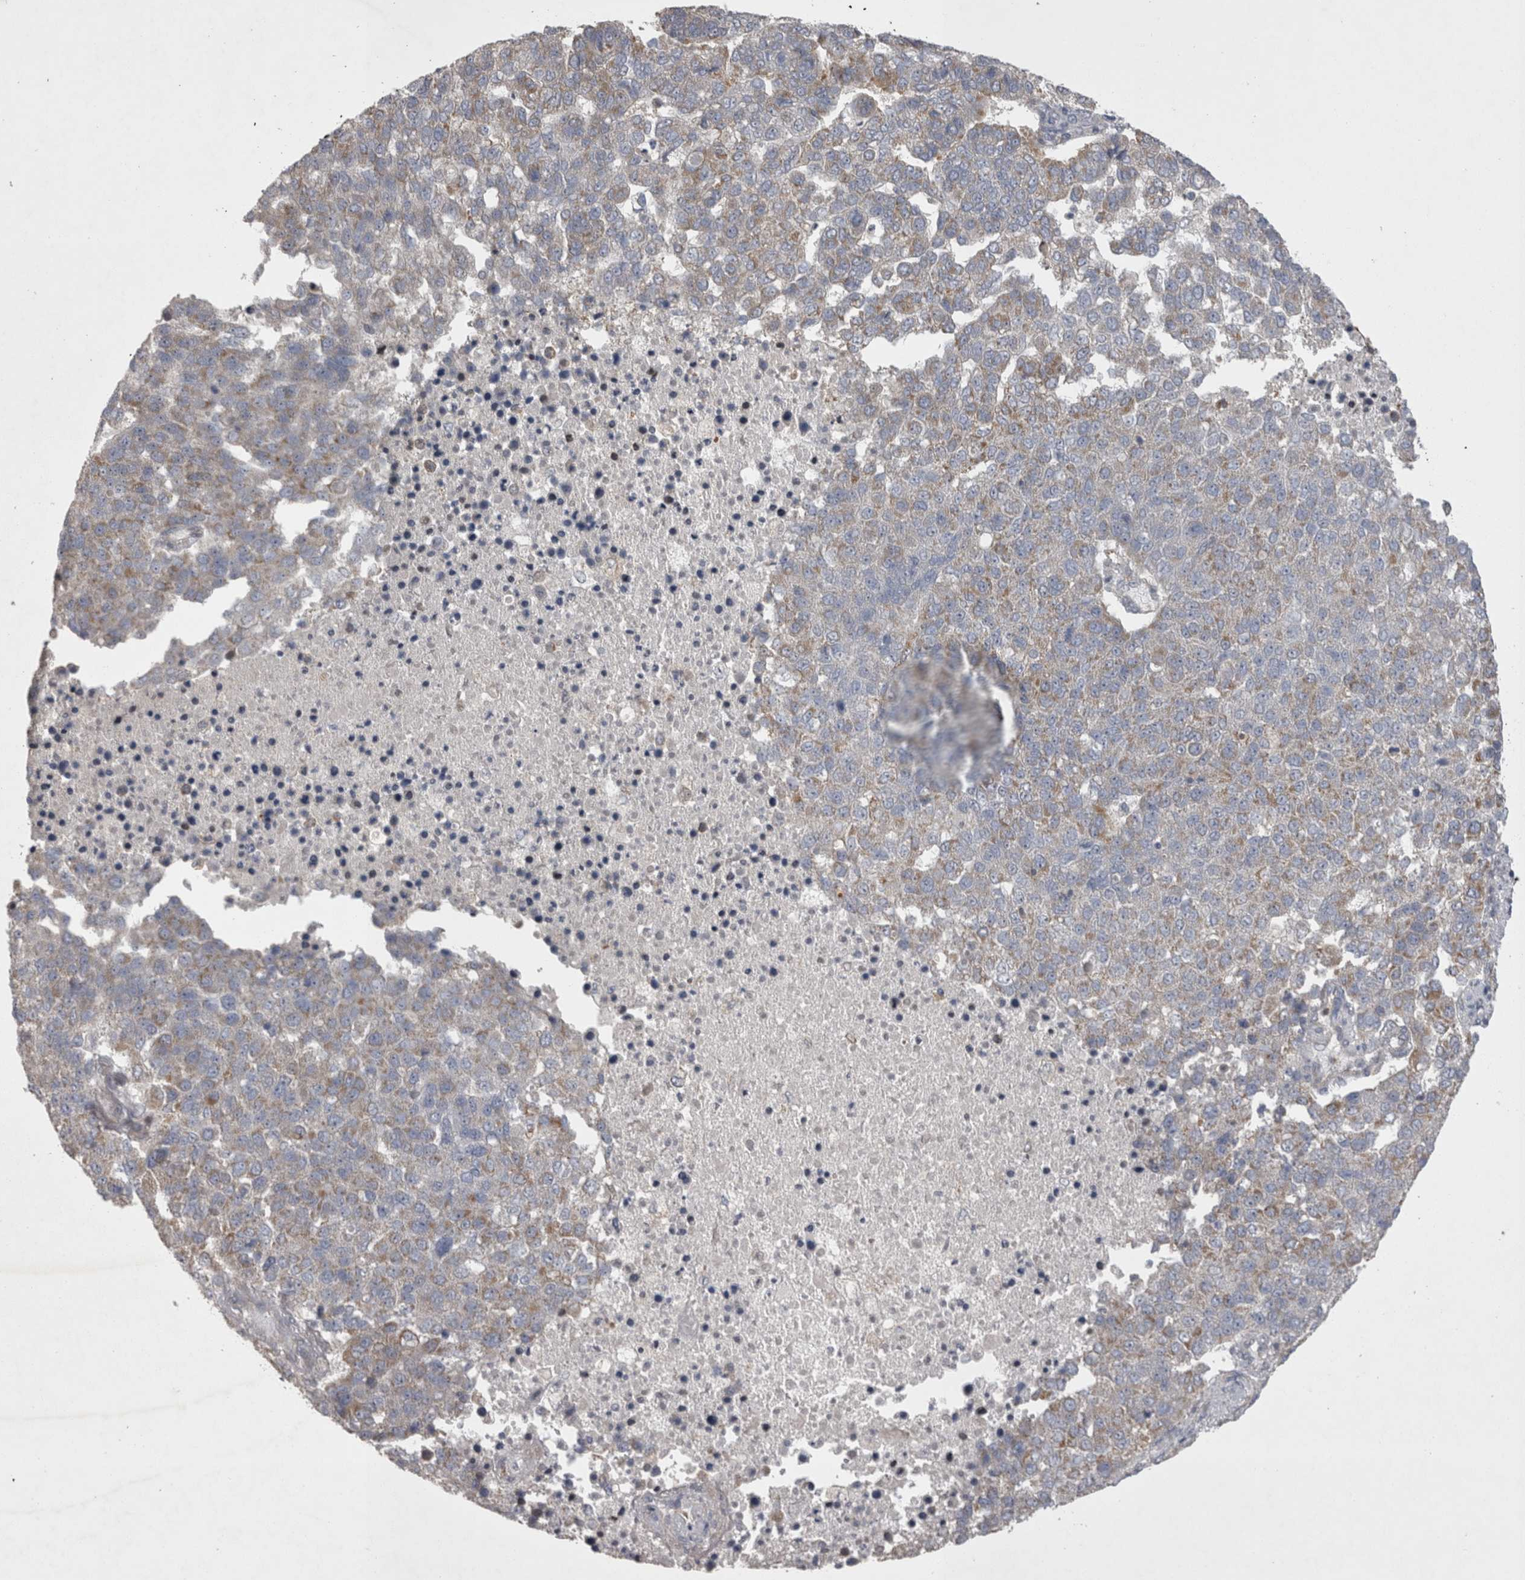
{"staining": {"intensity": "weak", "quantity": "25%-75%", "location": "cytoplasmic/membranous"}, "tissue": "pancreatic cancer", "cell_type": "Tumor cells", "image_type": "cancer", "snomed": [{"axis": "morphology", "description": "Adenocarcinoma, NOS"}, {"axis": "topography", "description": "Pancreas"}], "caption": "Immunohistochemical staining of human adenocarcinoma (pancreatic) reveals low levels of weak cytoplasmic/membranous protein expression in about 25%-75% of tumor cells.", "gene": "TSPOAP1", "patient": {"sex": "female", "age": 61}}